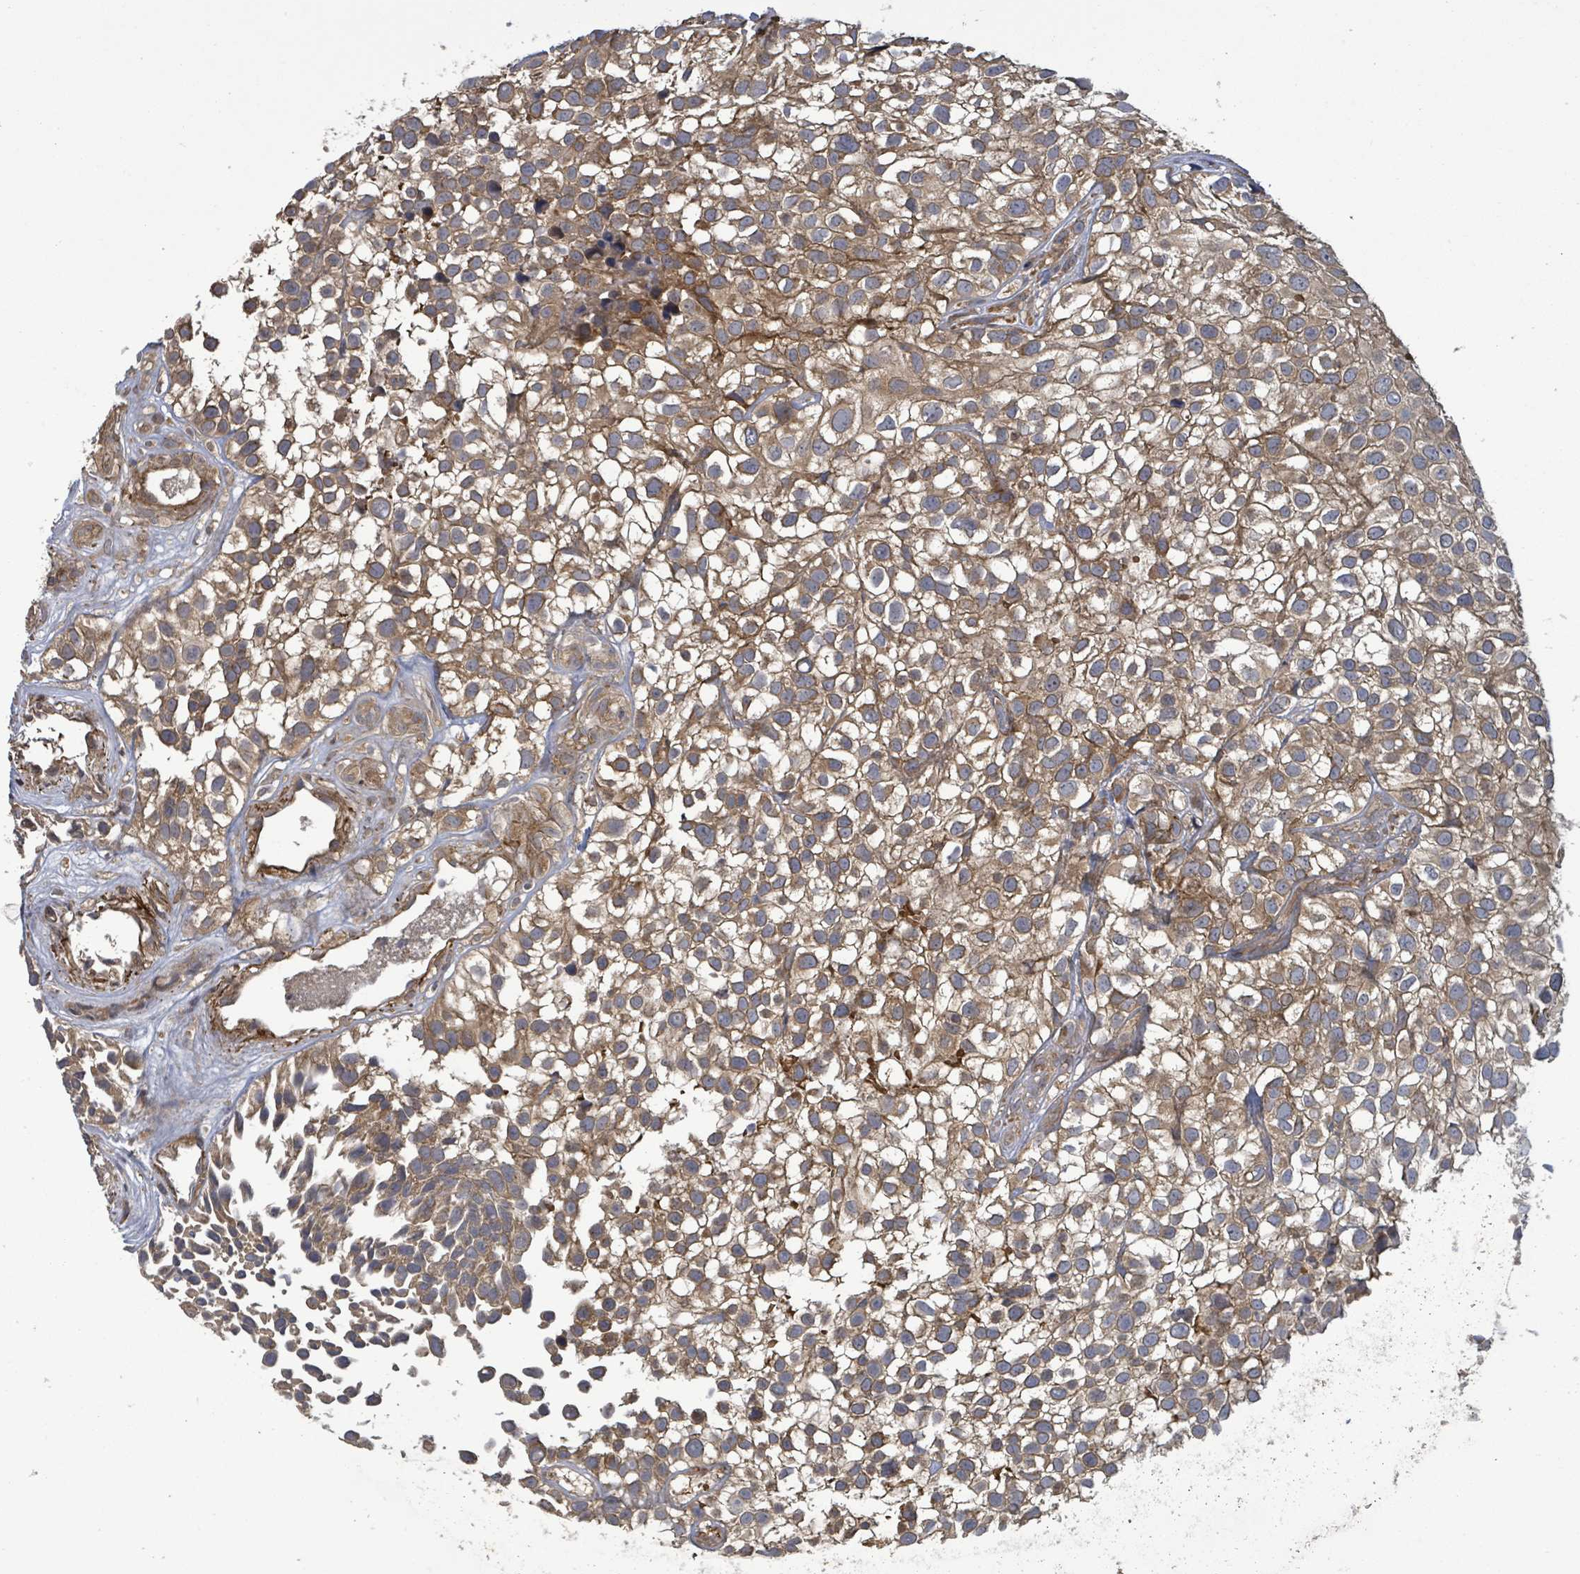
{"staining": {"intensity": "moderate", "quantity": ">75%", "location": "cytoplasmic/membranous"}, "tissue": "urothelial cancer", "cell_type": "Tumor cells", "image_type": "cancer", "snomed": [{"axis": "morphology", "description": "Urothelial carcinoma, High grade"}, {"axis": "topography", "description": "Urinary bladder"}], "caption": "A brown stain highlights moderate cytoplasmic/membranous staining of a protein in human high-grade urothelial carcinoma tumor cells.", "gene": "MAP3K6", "patient": {"sex": "male", "age": 56}}